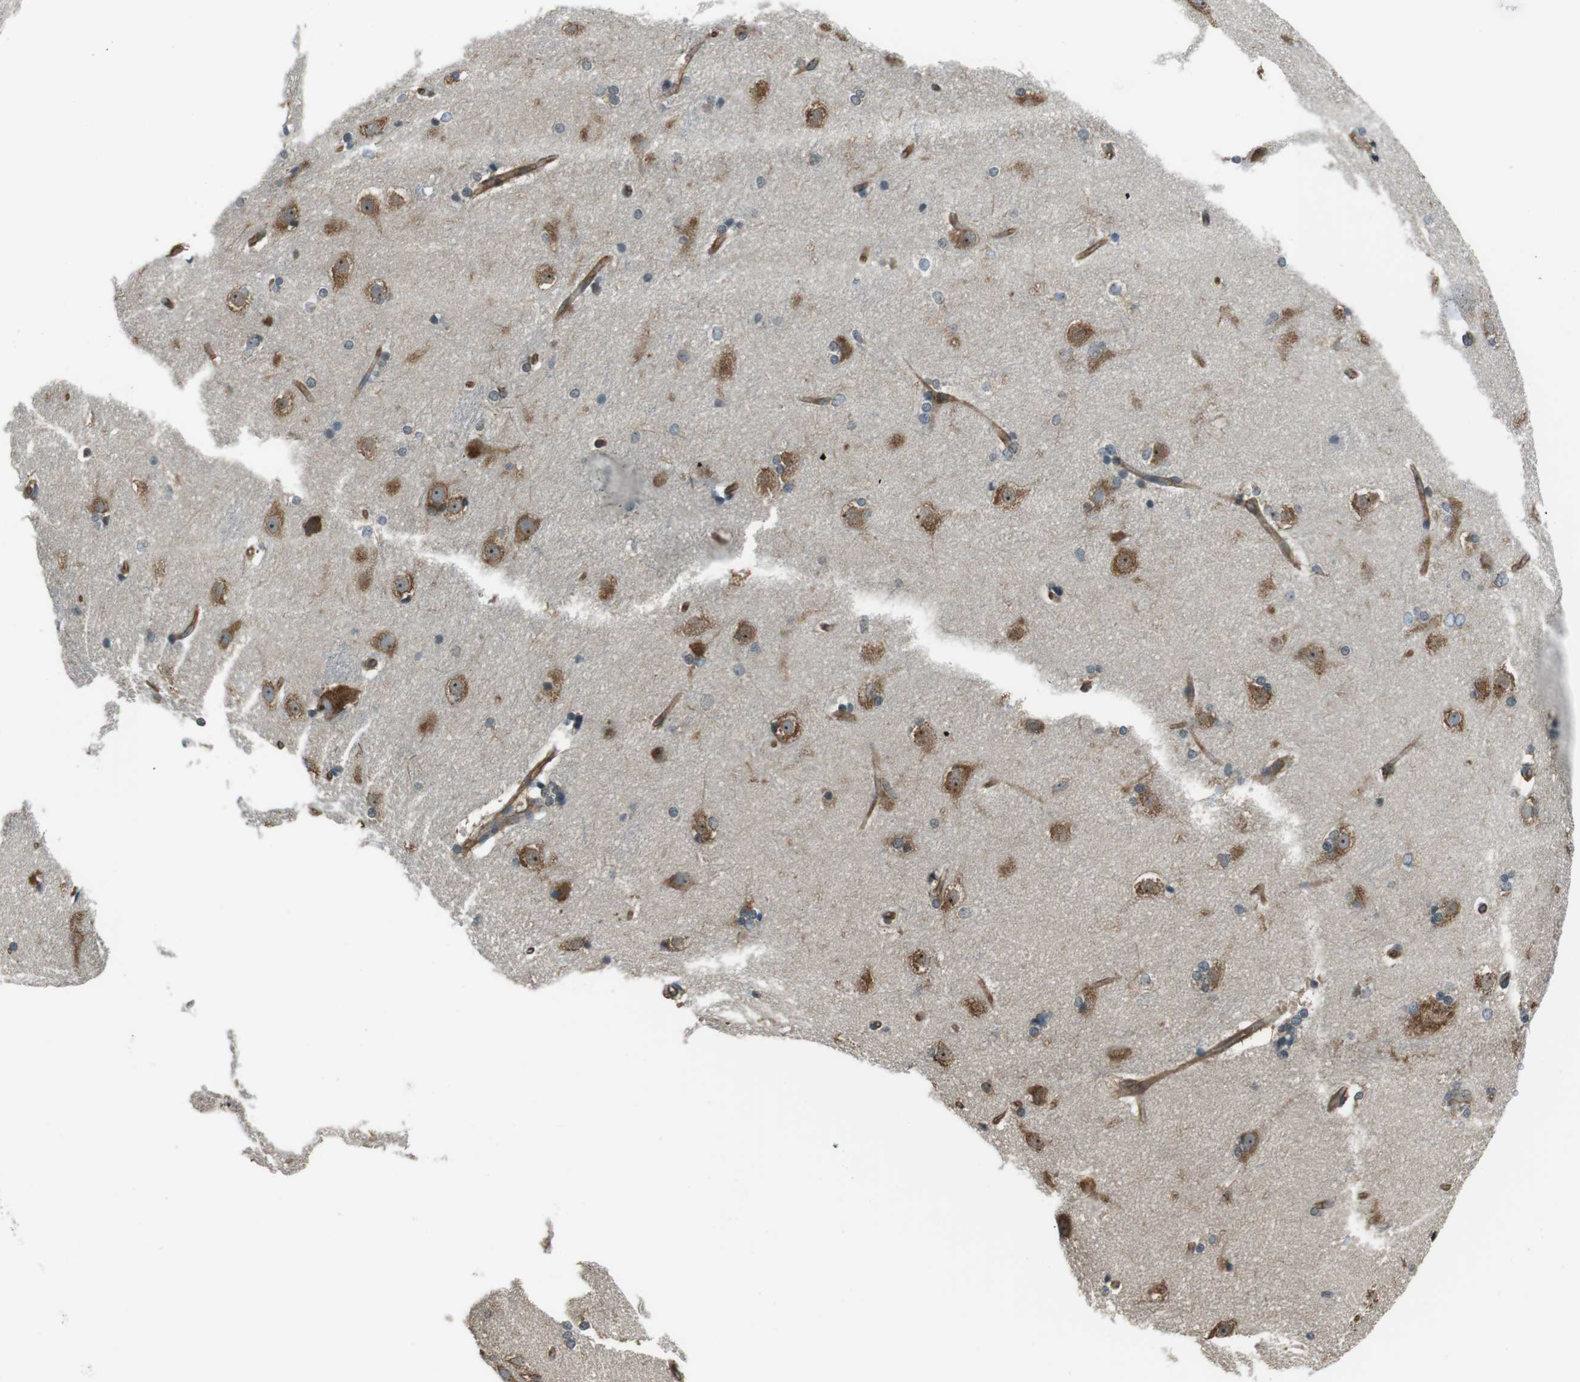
{"staining": {"intensity": "moderate", "quantity": "<25%", "location": "cytoplasmic/membranous"}, "tissue": "caudate", "cell_type": "Glial cells", "image_type": "normal", "snomed": [{"axis": "morphology", "description": "Normal tissue, NOS"}, {"axis": "topography", "description": "Lateral ventricle wall"}], "caption": "Caudate stained with immunohistochemistry exhibits moderate cytoplasmic/membranous staining in about <25% of glial cells.", "gene": "PA2G4", "patient": {"sex": "female", "age": 19}}